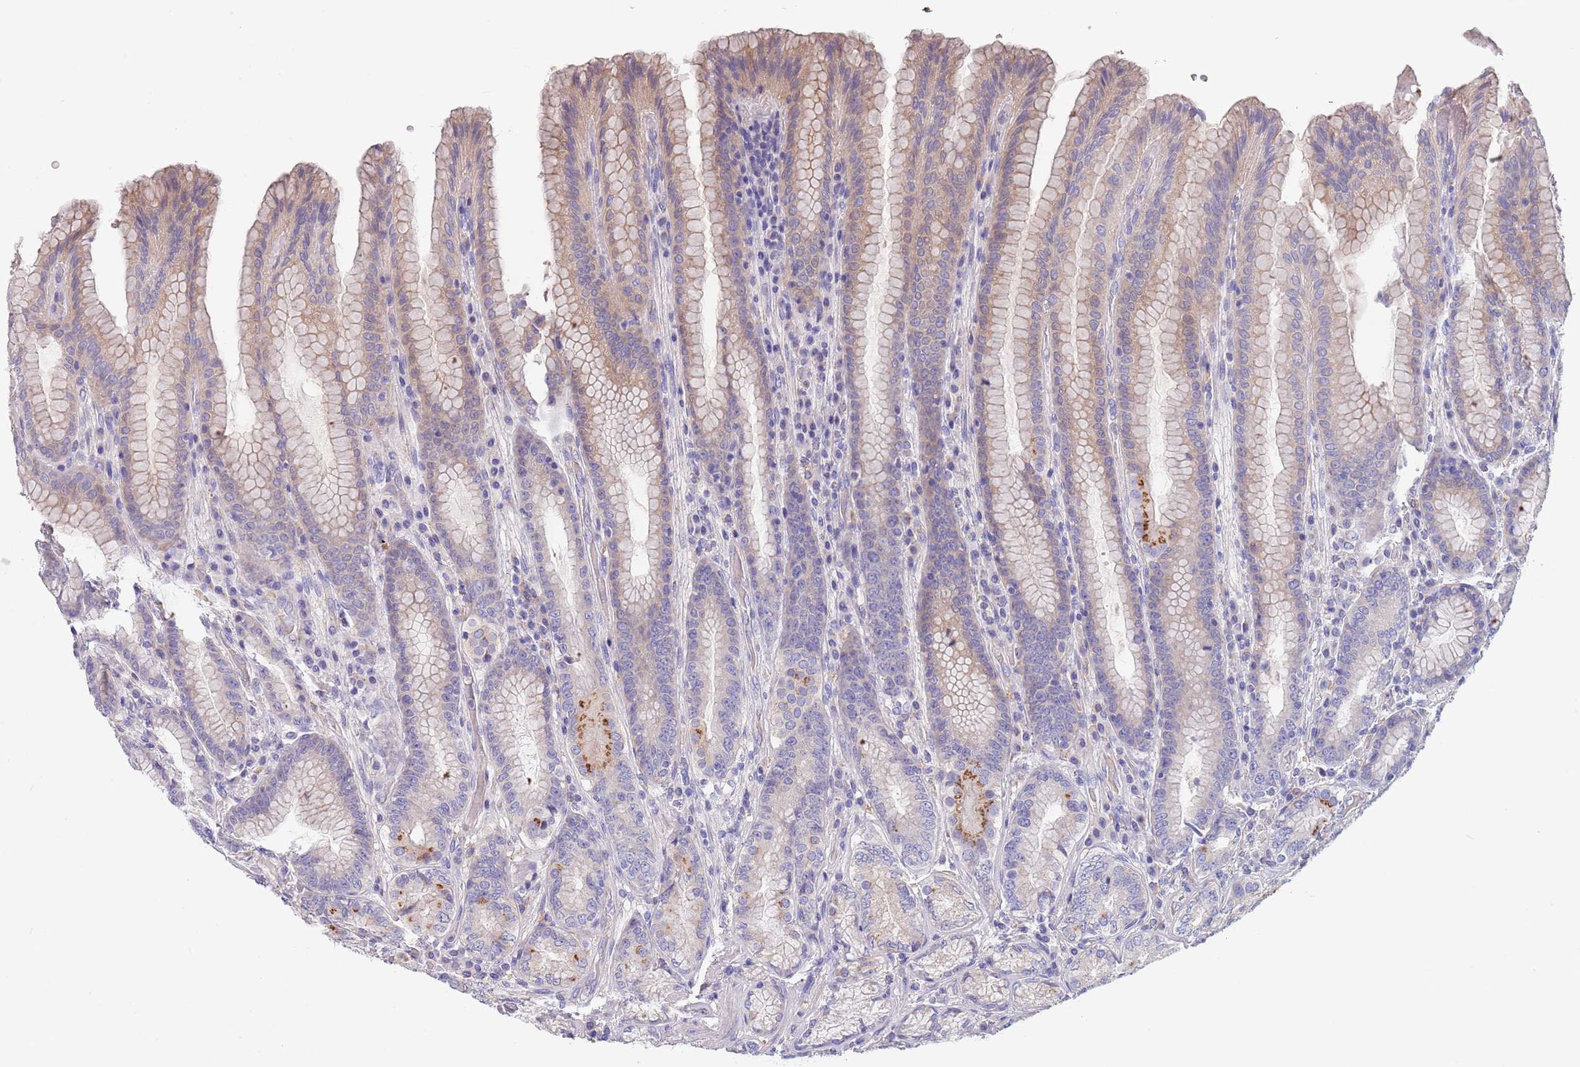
{"staining": {"intensity": "weak", "quantity": "<25%", "location": "cytoplasmic/membranous"}, "tissue": "stomach", "cell_type": "Glandular cells", "image_type": "normal", "snomed": [{"axis": "morphology", "description": "Normal tissue, NOS"}, {"axis": "topography", "description": "Stomach, upper"}, {"axis": "topography", "description": "Stomach, lower"}], "caption": "IHC of normal stomach displays no staining in glandular cells.", "gene": "MAN1C1", "patient": {"sex": "female", "age": 76}}